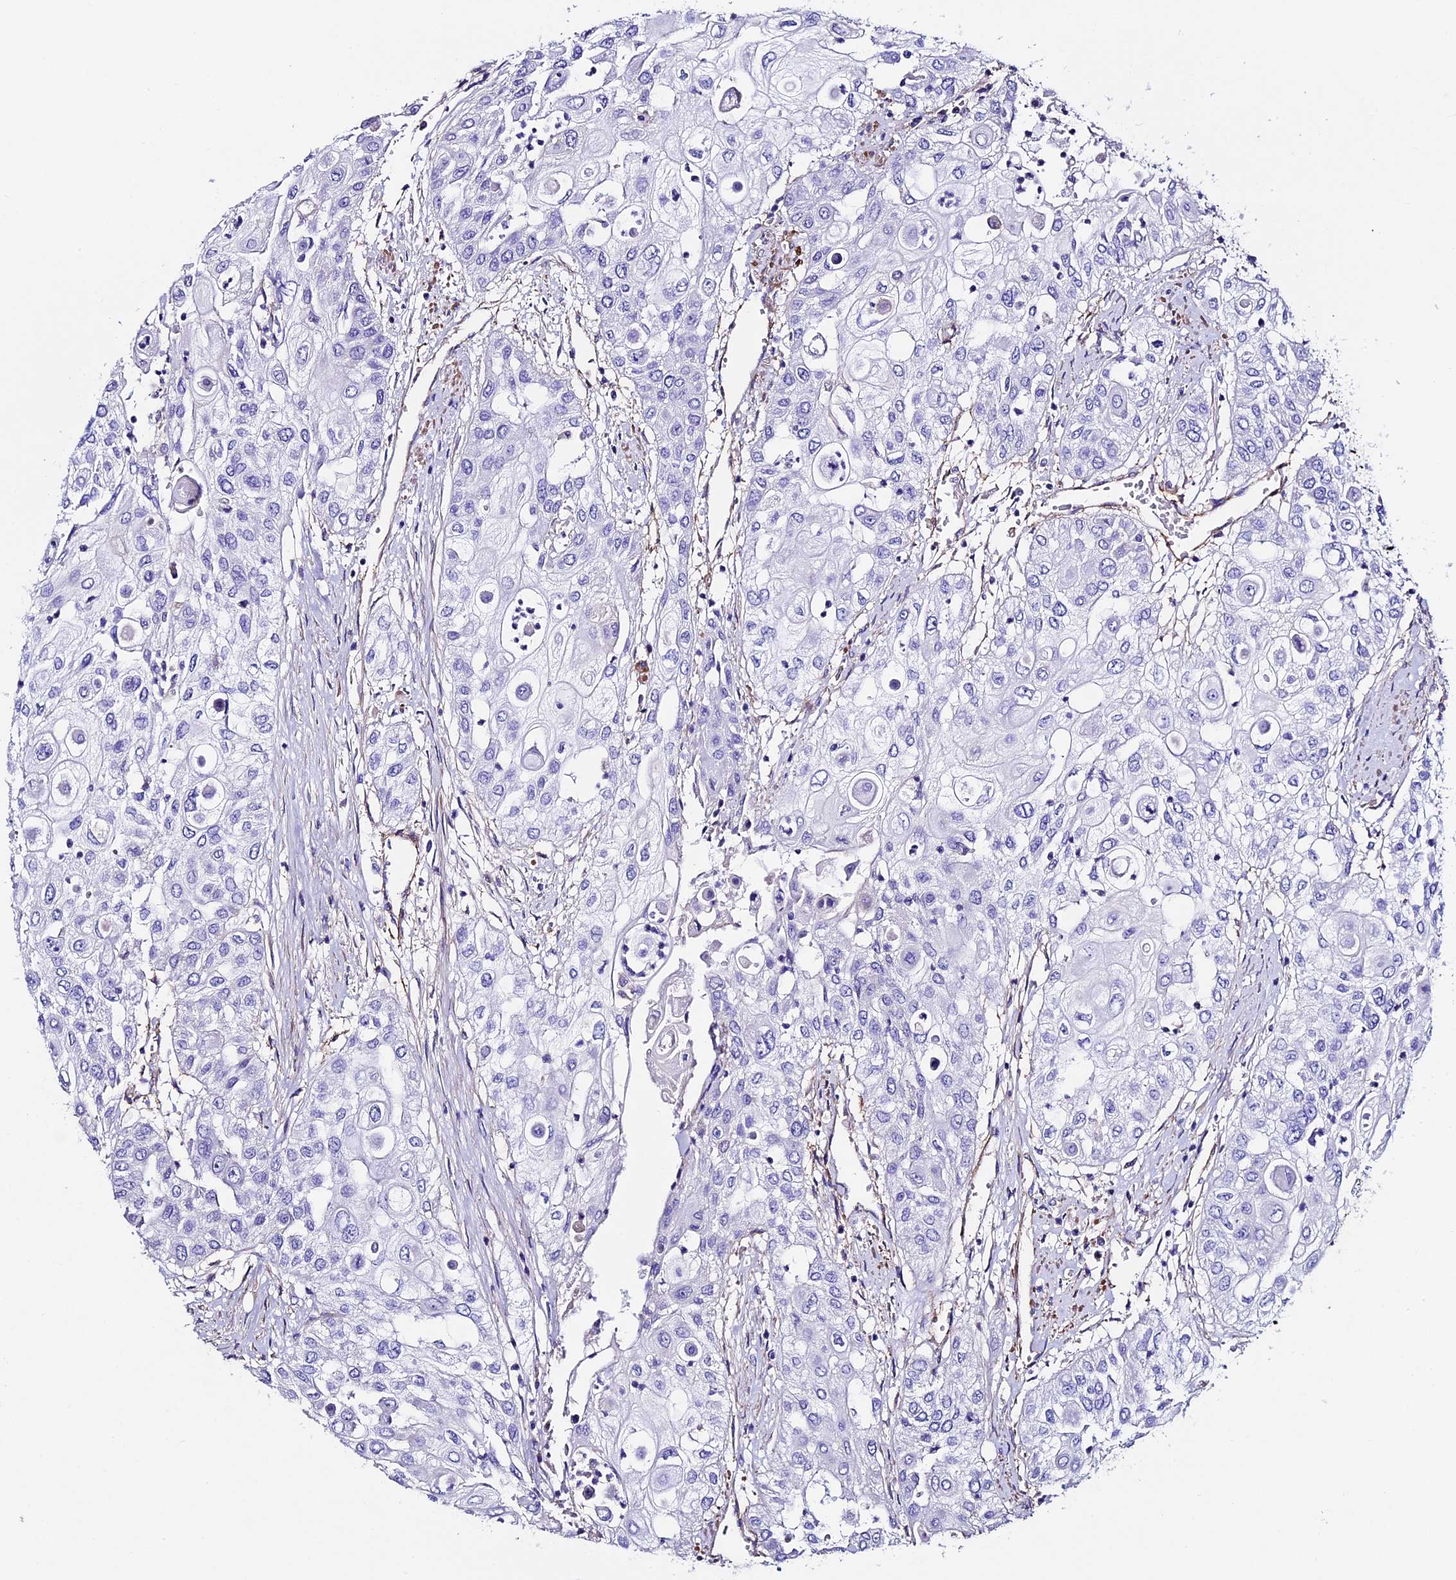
{"staining": {"intensity": "negative", "quantity": "none", "location": "none"}, "tissue": "urothelial cancer", "cell_type": "Tumor cells", "image_type": "cancer", "snomed": [{"axis": "morphology", "description": "Urothelial carcinoma, High grade"}, {"axis": "topography", "description": "Urinary bladder"}], "caption": "Urothelial cancer was stained to show a protein in brown. There is no significant positivity in tumor cells. (DAB (3,3'-diaminobenzidine) immunohistochemistry visualized using brightfield microscopy, high magnification).", "gene": "EVA1B", "patient": {"sex": "female", "age": 79}}